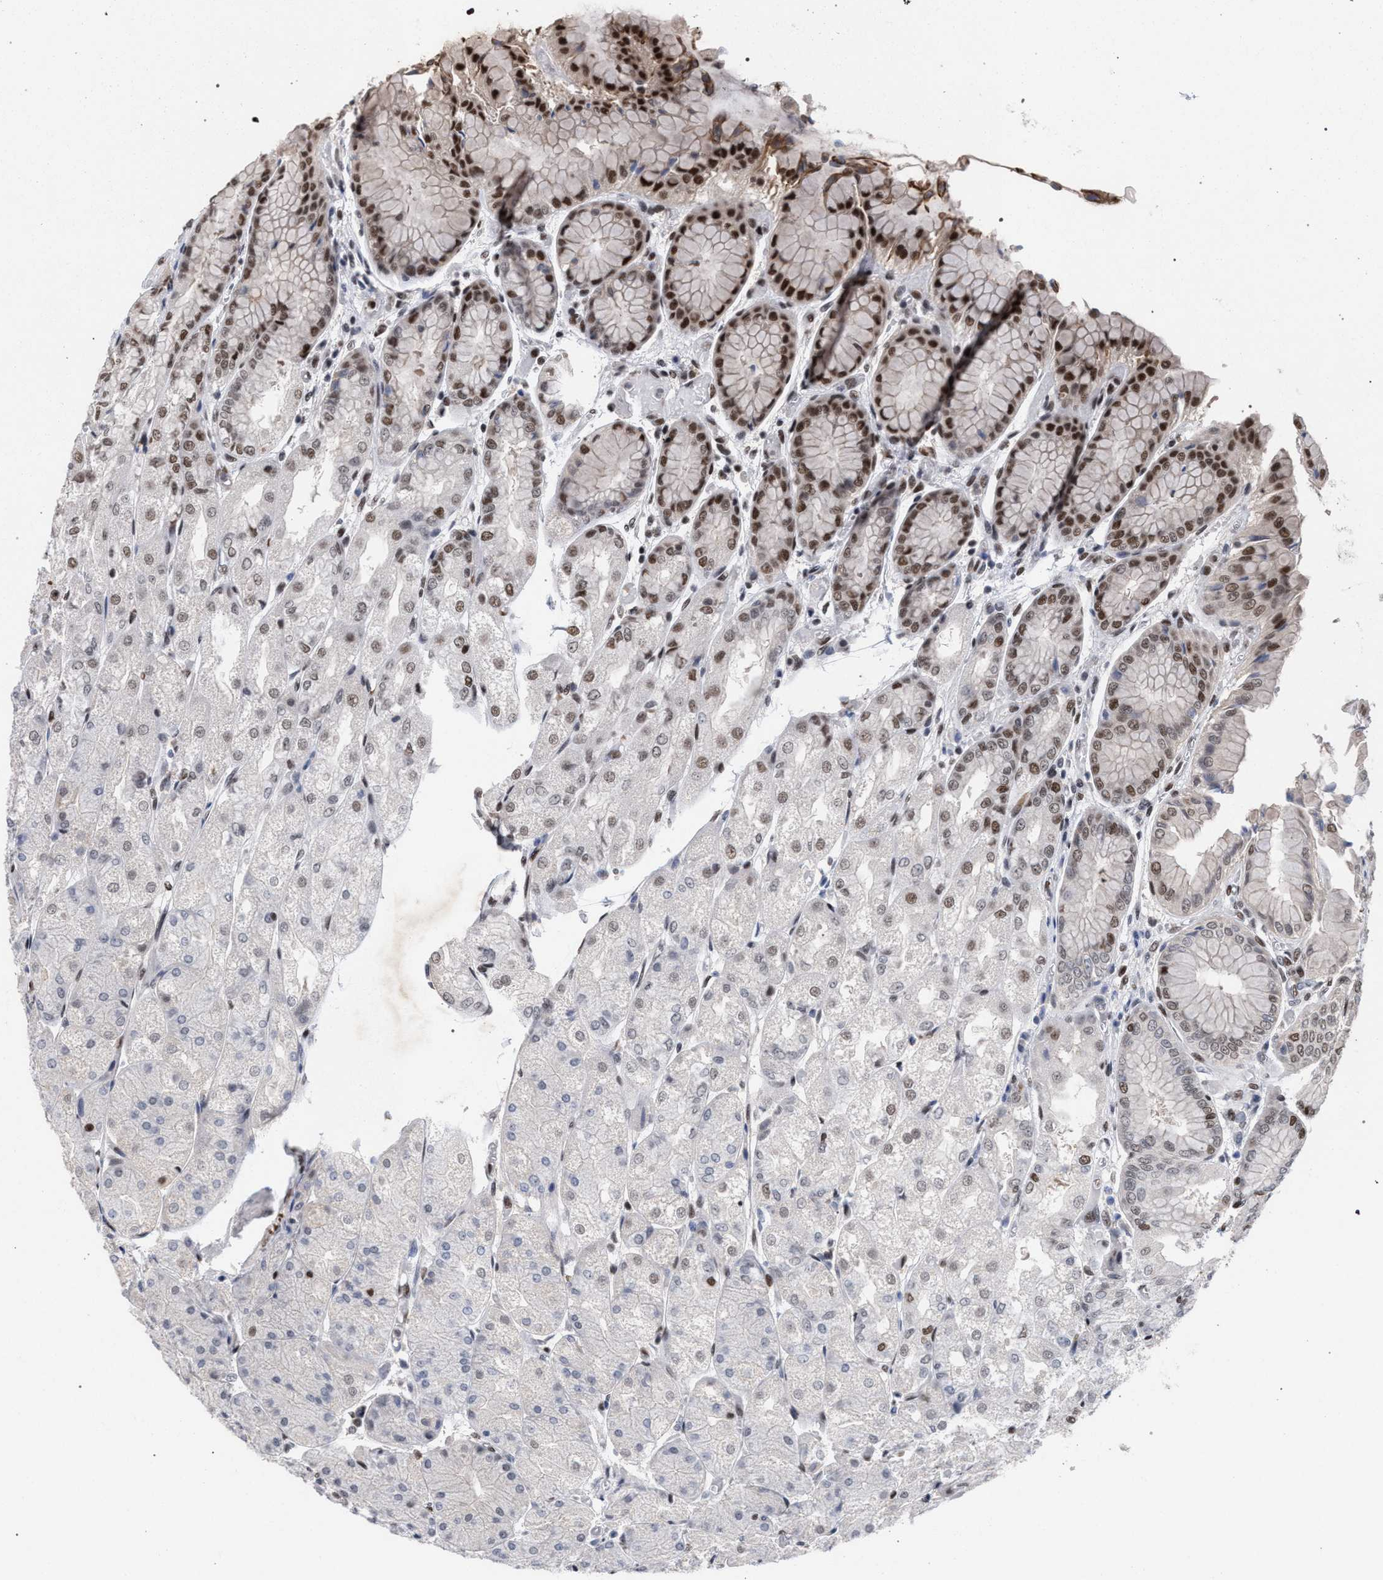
{"staining": {"intensity": "strong", "quantity": "25%-75%", "location": "nuclear"}, "tissue": "stomach", "cell_type": "Glandular cells", "image_type": "normal", "snomed": [{"axis": "morphology", "description": "Normal tissue, NOS"}, {"axis": "topography", "description": "Stomach, upper"}], "caption": "Unremarkable stomach was stained to show a protein in brown. There is high levels of strong nuclear expression in approximately 25%-75% of glandular cells. The staining is performed using DAB (3,3'-diaminobenzidine) brown chromogen to label protein expression. The nuclei are counter-stained blue using hematoxylin.", "gene": "SCAF4", "patient": {"sex": "male", "age": 72}}